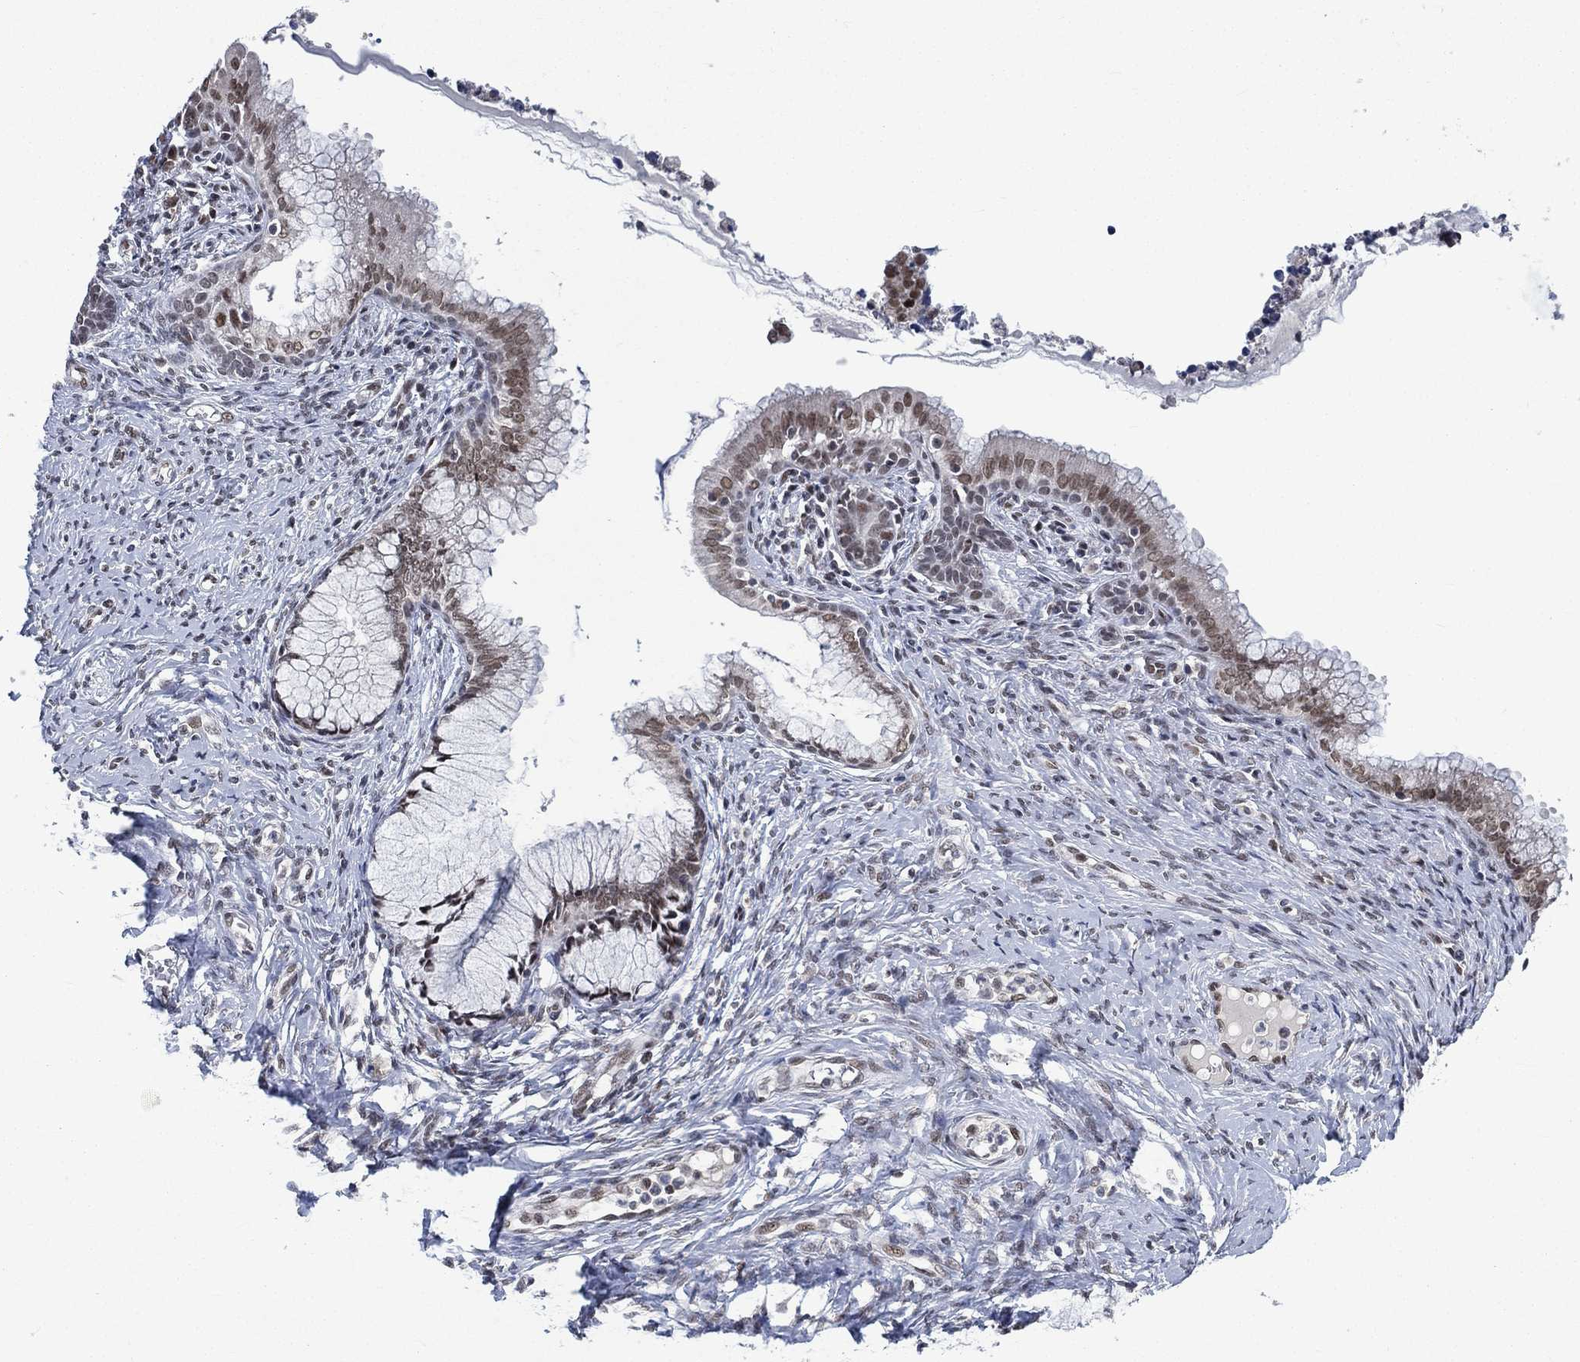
{"staining": {"intensity": "moderate", "quantity": ">75%", "location": "nuclear"}, "tissue": "cervical cancer", "cell_type": "Tumor cells", "image_type": "cancer", "snomed": [{"axis": "morphology", "description": "Squamous cell carcinoma, NOS"}, {"axis": "topography", "description": "Cervix"}], "caption": "IHC (DAB (3,3'-diaminobenzidine)) staining of human cervical cancer (squamous cell carcinoma) demonstrates moderate nuclear protein staining in approximately >75% of tumor cells. (DAB (3,3'-diaminobenzidine) IHC with brightfield microscopy, high magnification).", "gene": "YLPM1", "patient": {"sex": "female", "age": 63}}